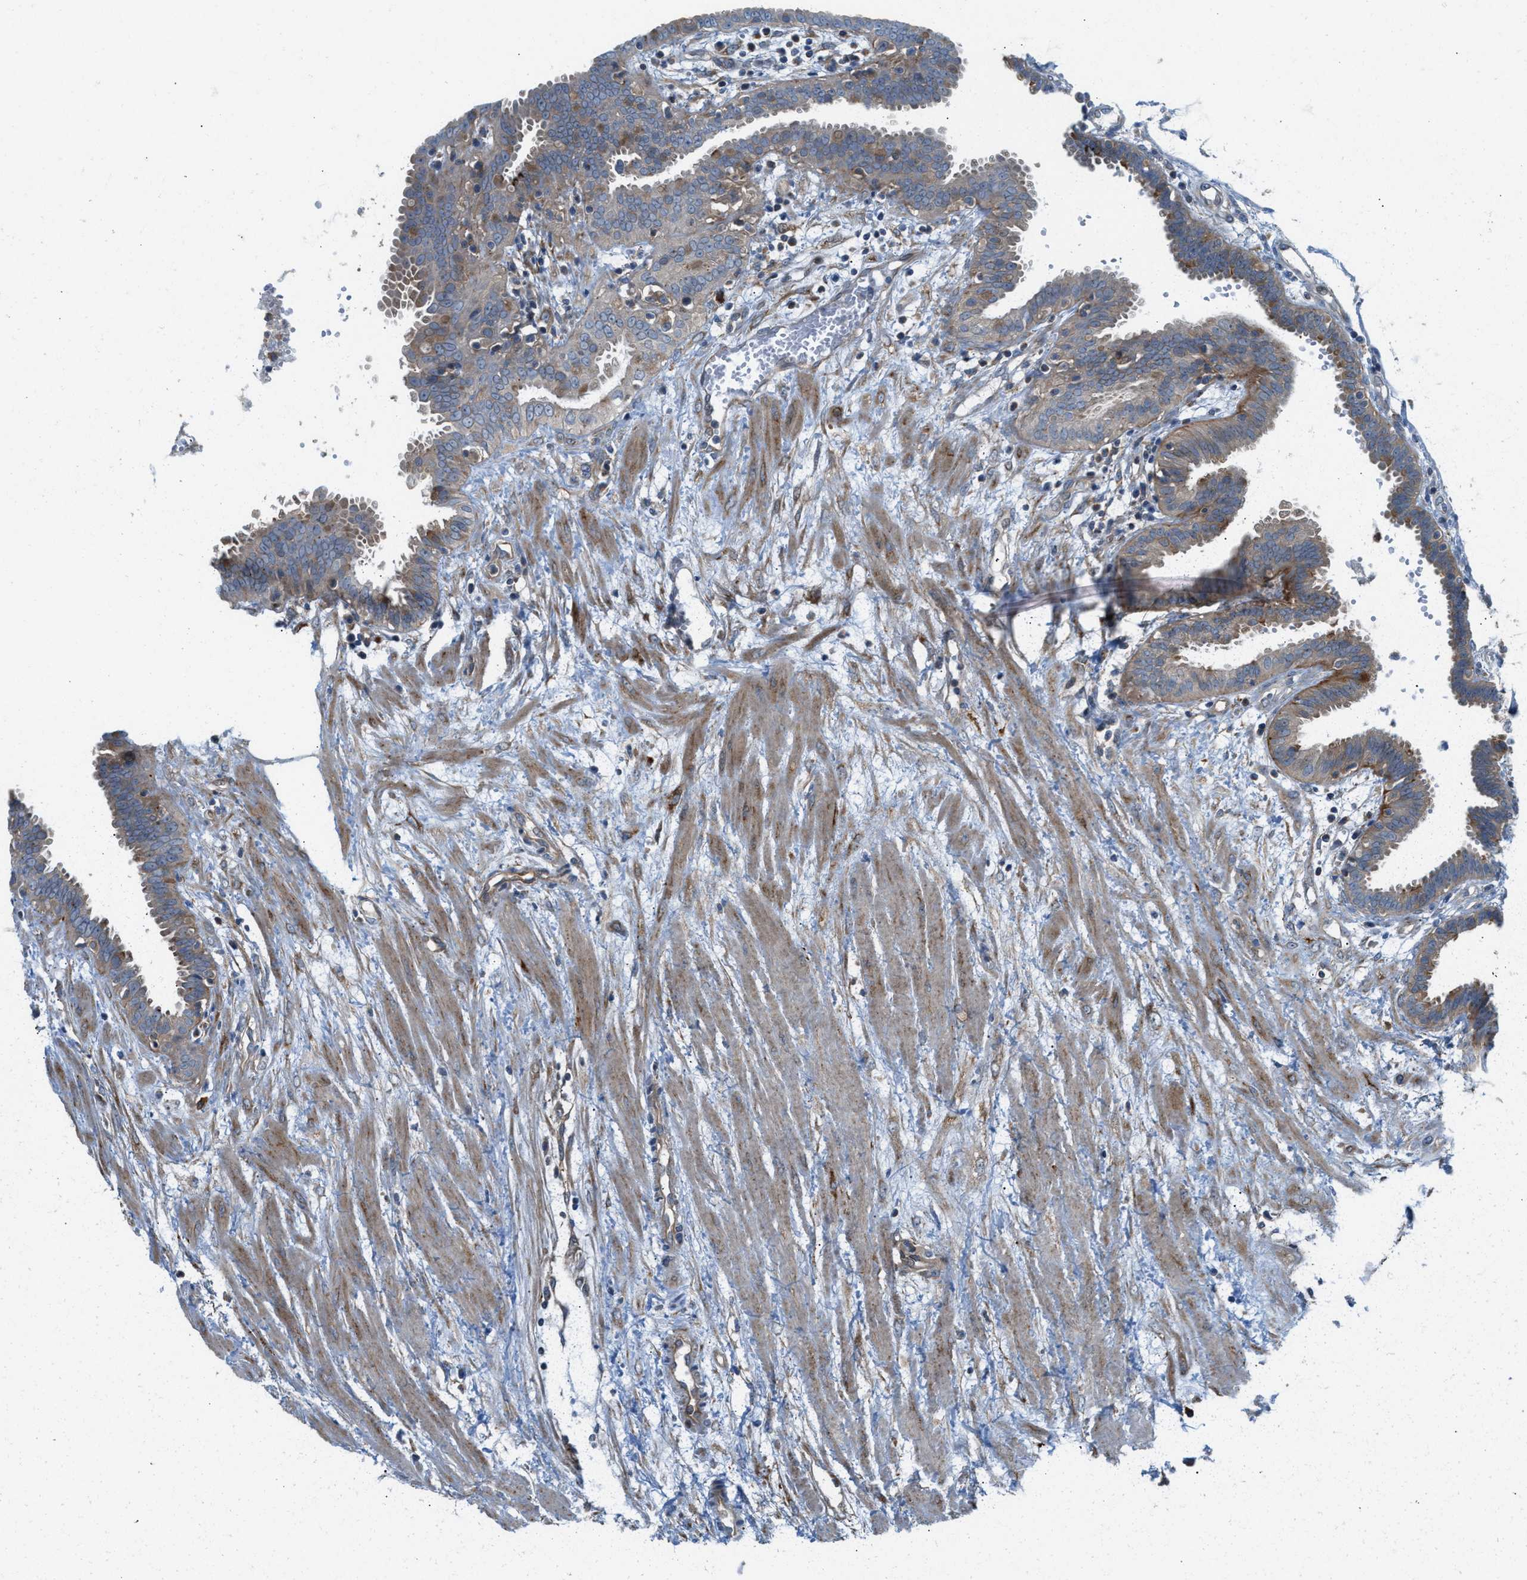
{"staining": {"intensity": "moderate", "quantity": "25%-75%", "location": "cytoplasmic/membranous"}, "tissue": "fallopian tube", "cell_type": "Glandular cells", "image_type": "normal", "snomed": [{"axis": "morphology", "description": "Normal tissue, NOS"}, {"axis": "topography", "description": "Fallopian tube"}, {"axis": "topography", "description": "Placenta"}], "caption": "Brown immunohistochemical staining in normal fallopian tube reveals moderate cytoplasmic/membranous positivity in about 25%-75% of glandular cells.", "gene": "PDCL", "patient": {"sex": "female", "age": 32}}